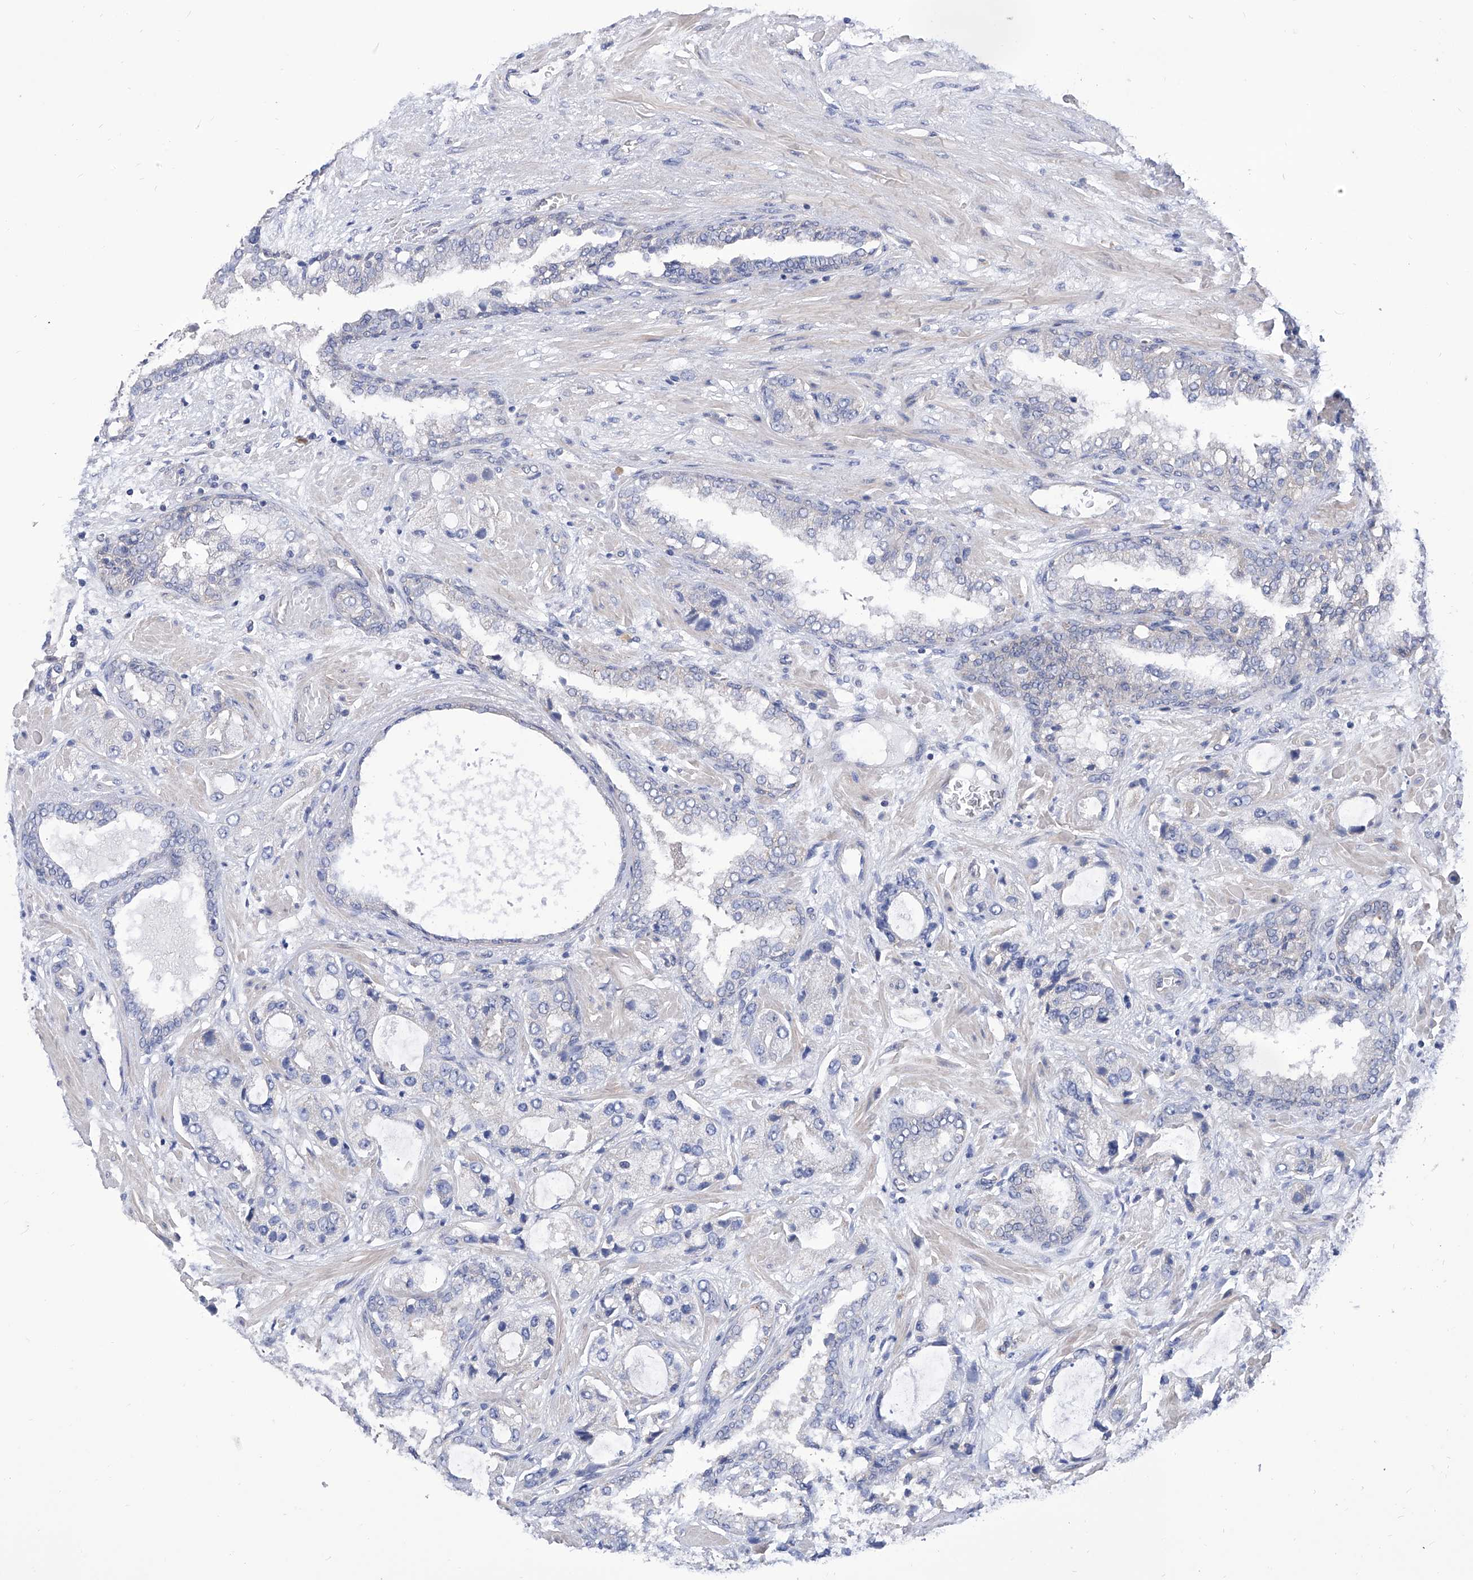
{"staining": {"intensity": "negative", "quantity": "none", "location": "none"}, "tissue": "prostate cancer", "cell_type": "Tumor cells", "image_type": "cancer", "snomed": [{"axis": "morphology", "description": "Normal tissue, NOS"}, {"axis": "morphology", "description": "Adenocarcinoma, High grade"}, {"axis": "topography", "description": "Prostate"}, {"axis": "topography", "description": "Peripheral nerve tissue"}], "caption": "DAB (3,3'-diaminobenzidine) immunohistochemical staining of prostate cancer (adenocarcinoma (high-grade)) shows no significant positivity in tumor cells. (DAB immunohistochemistry (IHC) visualized using brightfield microscopy, high magnification).", "gene": "TJAP1", "patient": {"sex": "male", "age": 59}}